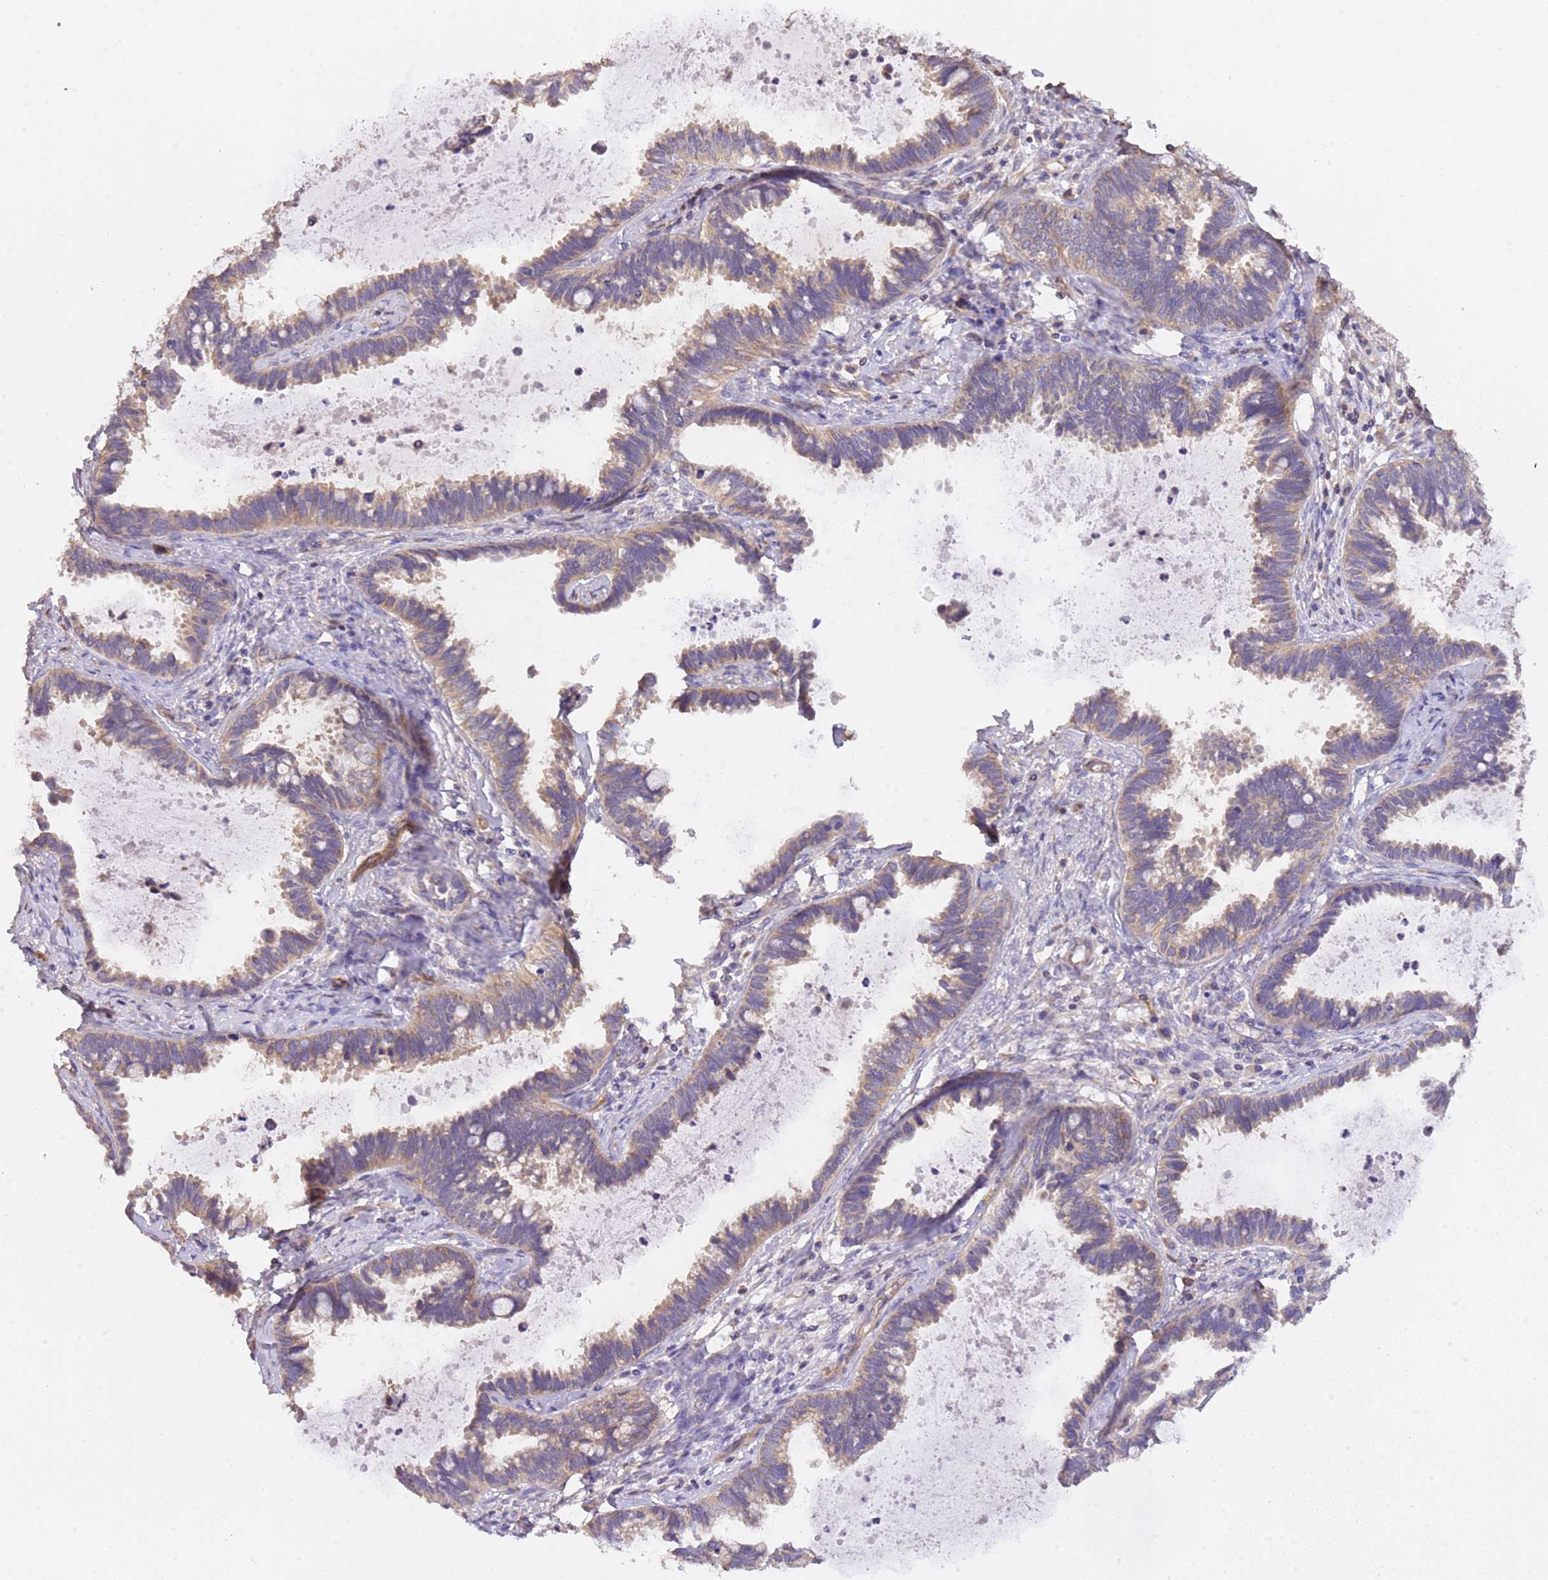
{"staining": {"intensity": "moderate", "quantity": ">75%", "location": "cytoplasmic/membranous"}, "tissue": "cervical cancer", "cell_type": "Tumor cells", "image_type": "cancer", "snomed": [{"axis": "morphology", "description": "Adenocarcinoma, NOS"}, {"axis": "topography", "description": "Cervix"}], "caption": "IHC (DAB) staining of human cervical cancer (adenocarcinoma) shows moderate cytoplasmic/membranous protein positivity in approximately >75% of tumor cells.", "gene": "DOCK9", "patient": {"sex": "female", "age": 37}}